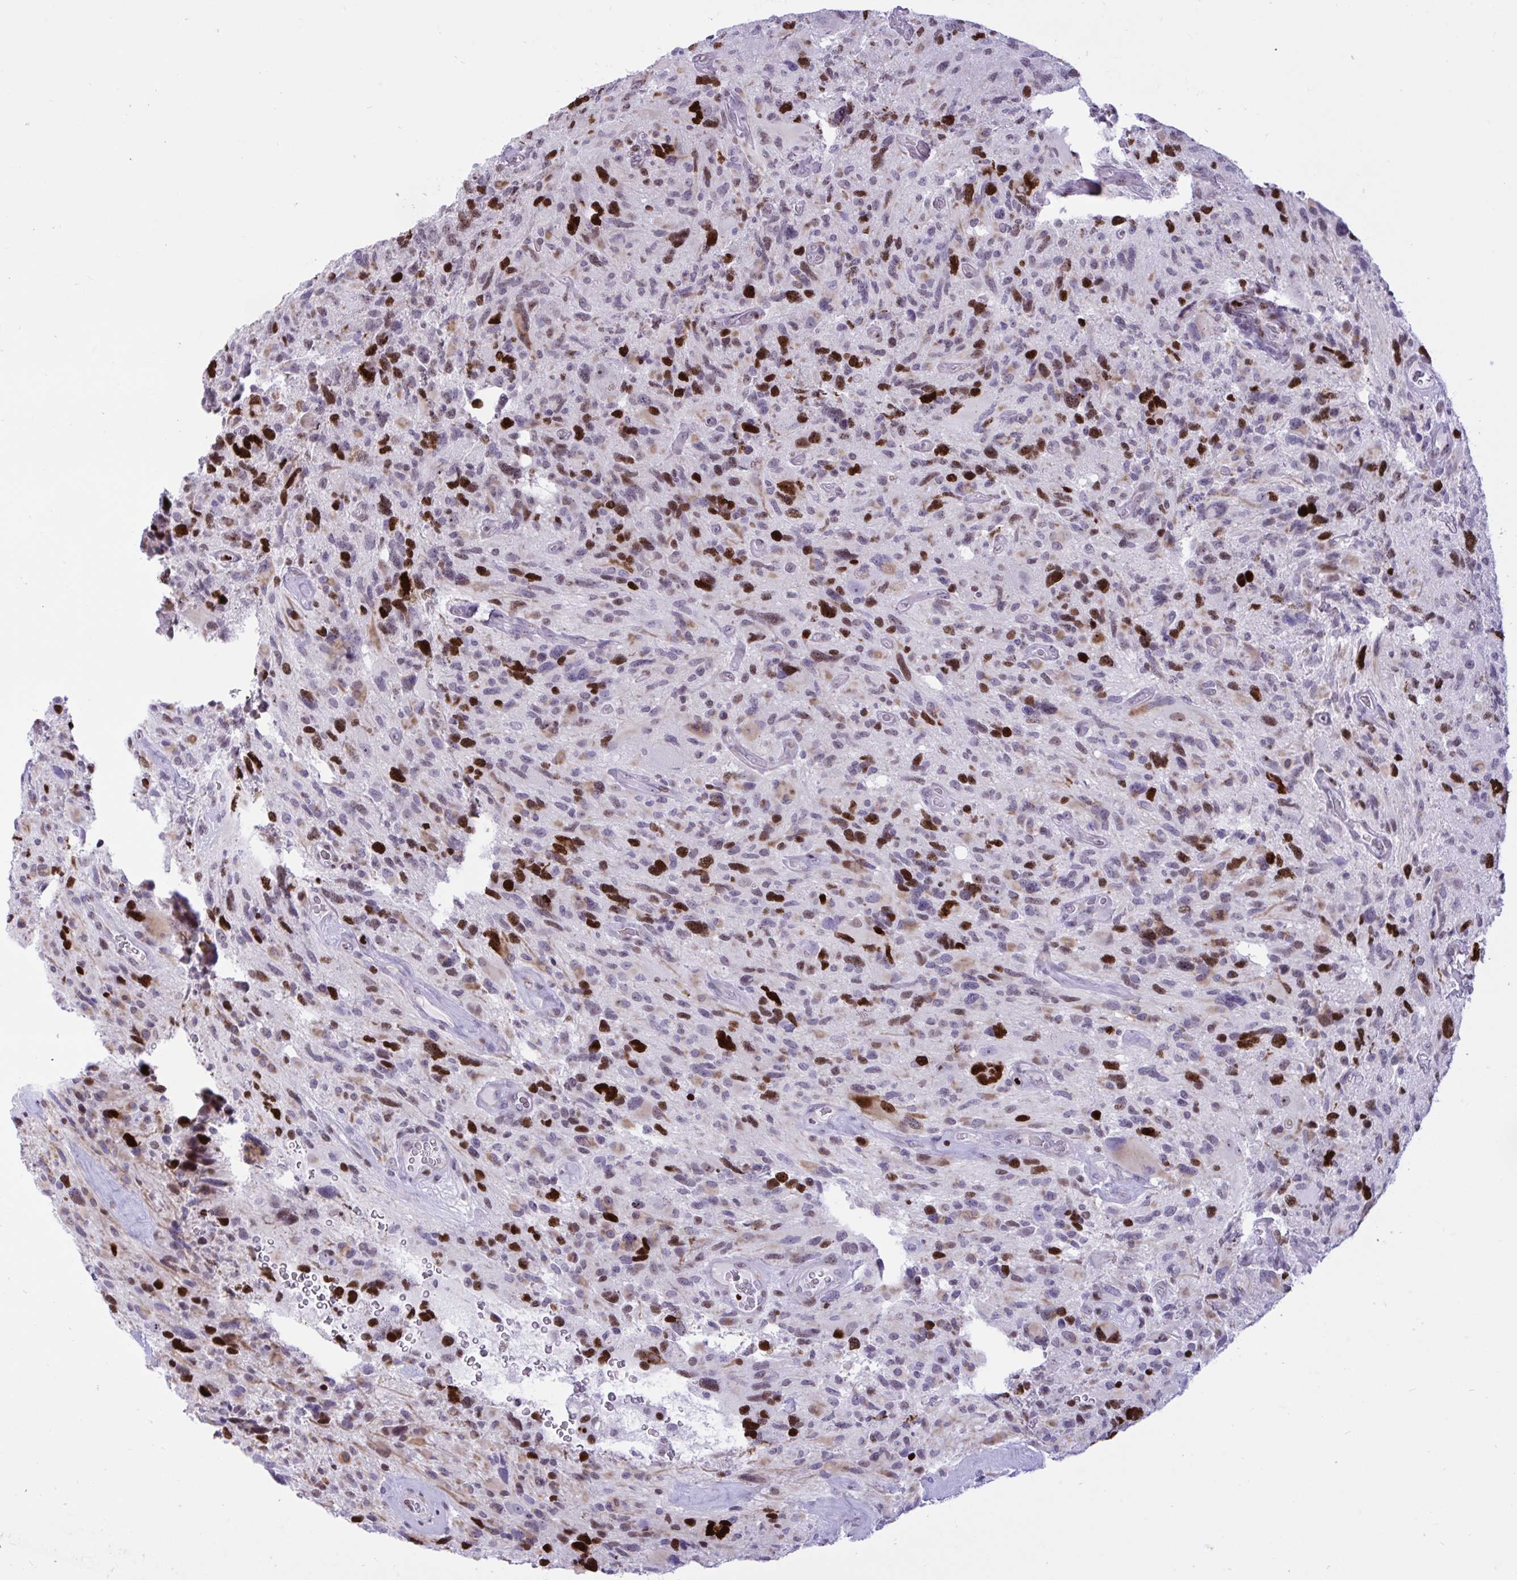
{"staining": {"intensity": "strong", "quantity": "<25%", "location": "nuclear"}, "tissue": "glioma", "cell_type": "Tumor cells", "image_type": "cancer", "snomed": [{"axis": "morphology", "description": "Glioma, malignant, High grade"}, {"axis": "topography", "description": "Brain"}], "caption": "Glioma was stained to show a protein in brown. There is medium levels of strong nuclear expression in approximately <25% of tumor cells.", "gene": "HMGB2", "patient": {"sex": "male", "age": 49}}